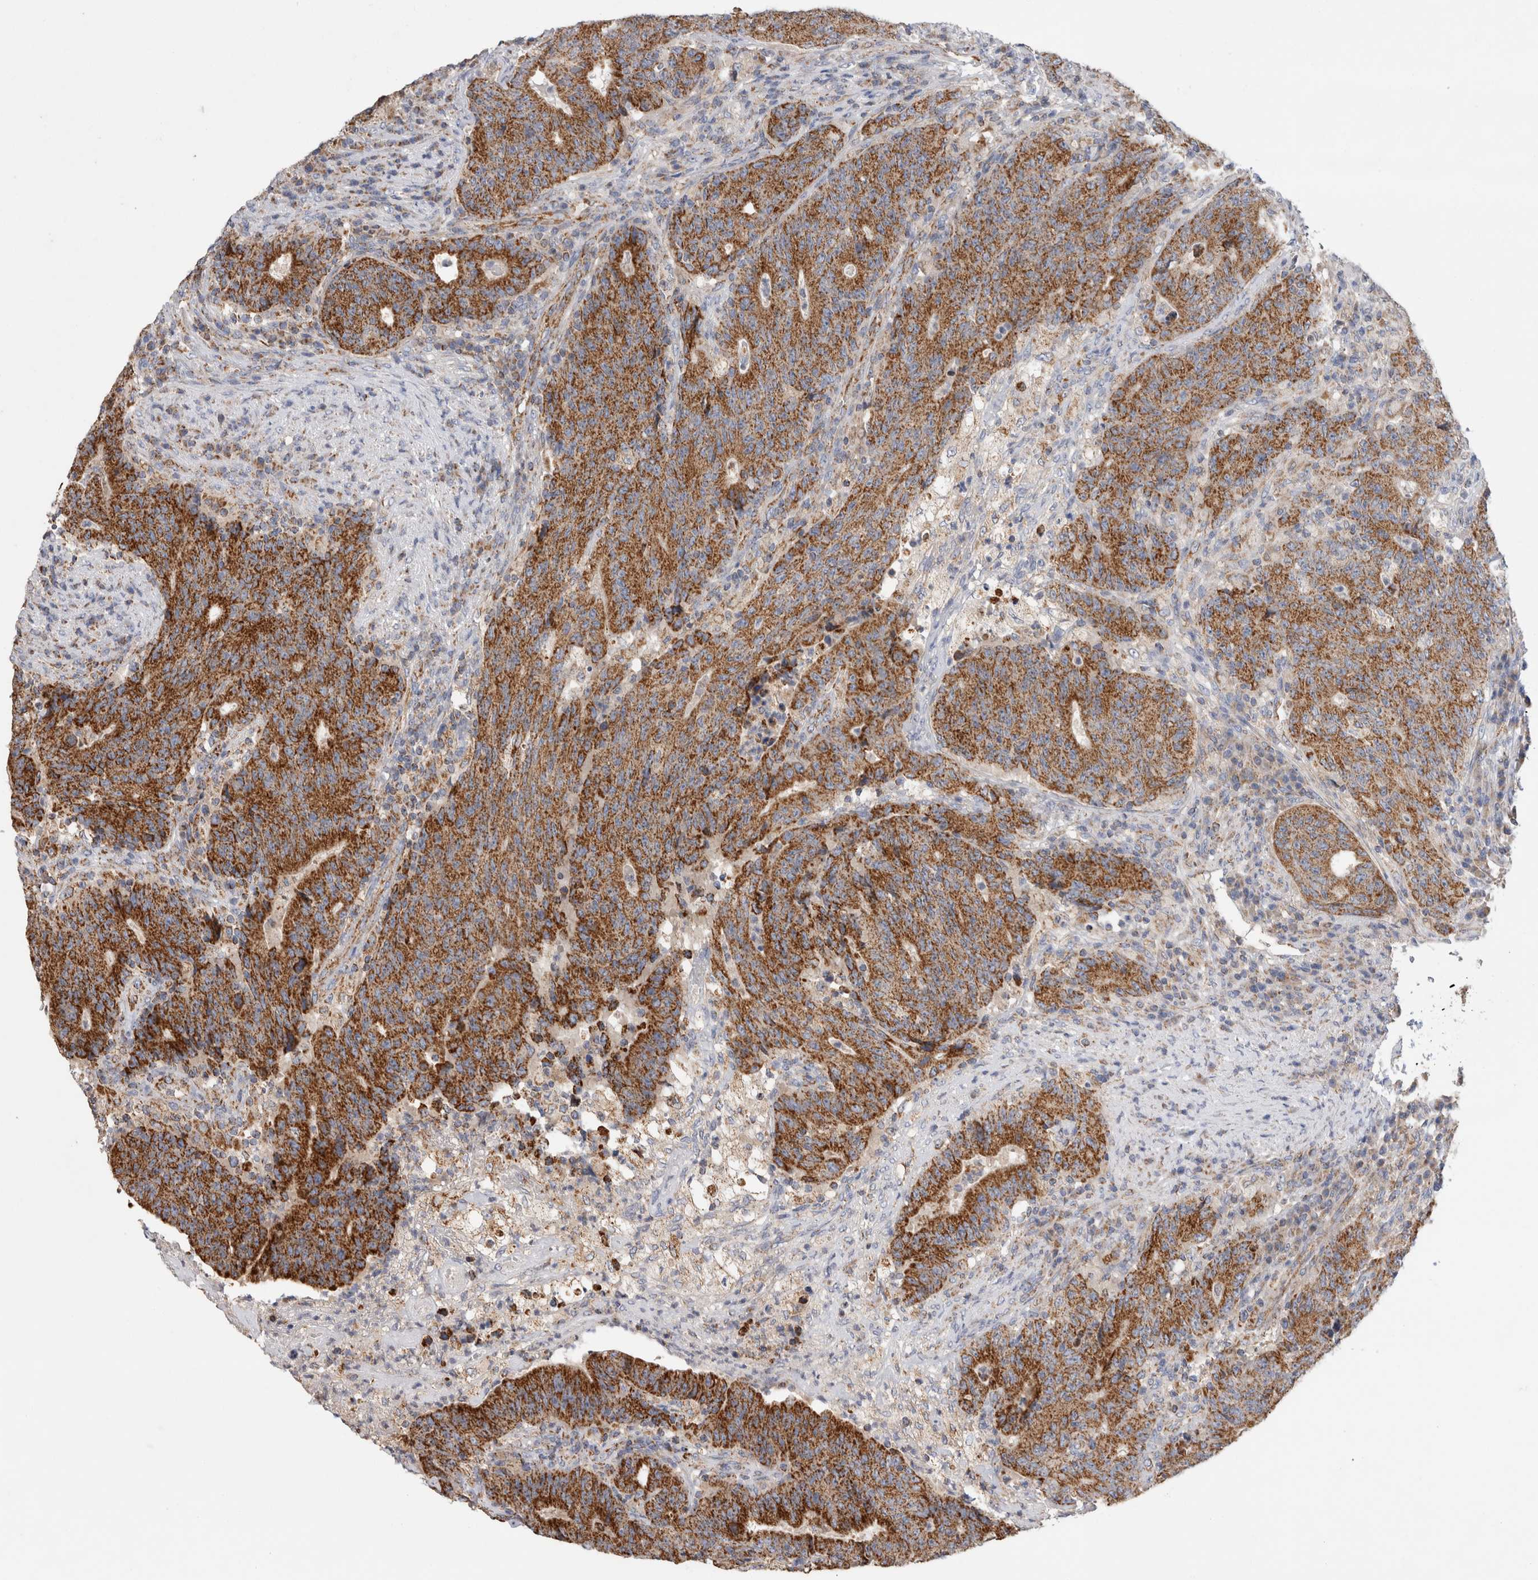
{"staining": {"intensity": "strong", "quantity": ">75%", "location": "cytoplasmic/membranous"}, "tissue": "colorectal cancer", "cell_type": "Tumor cells", "image_type": "cancer", "snomed": [{"axis": "morphology", "description": "Normal tissue, NOS"}, {"axis": "morphology", "description": "Adenocarcinoma, NOS"}, {"axis": "topography", "description": "Colon"}], "caption": "Colorectal adenocarcinoma was stained to show a protein in brown. There is high levels of strong cytoplasmic/membranous positivity in approximately >75% of tumor cells.", "gene": "IARS2", "patient": {"sex": "female", "age": 75}}